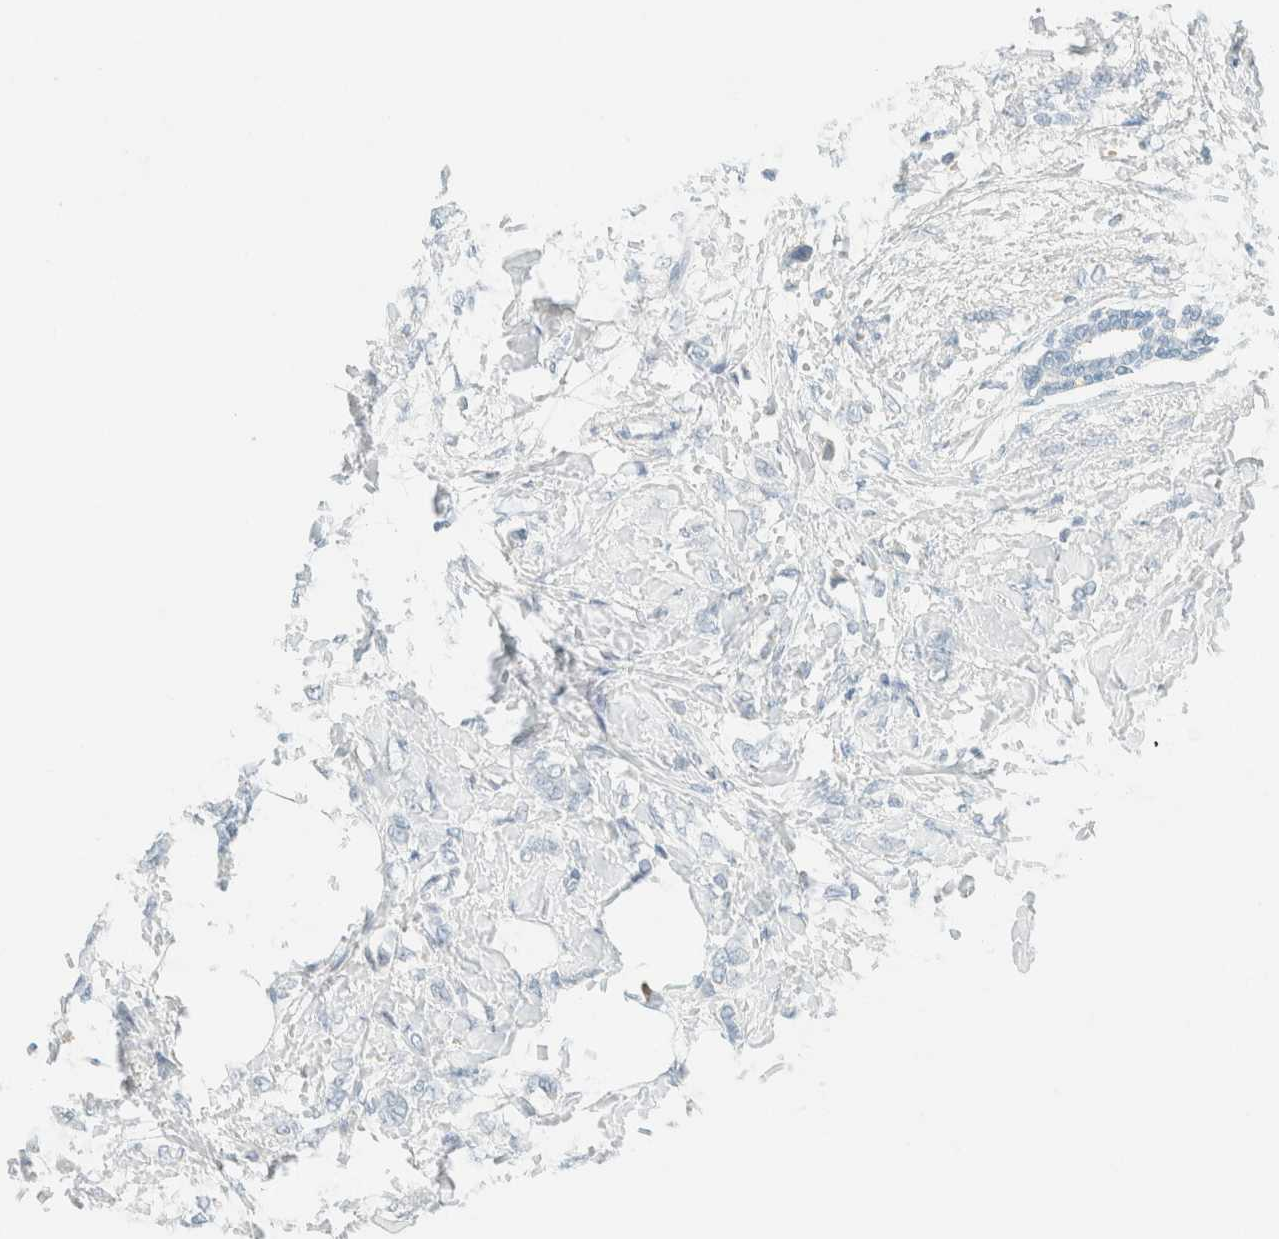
{"staining": {"intensity": "negative", "quantity": "none", "location": "none"}, "tissue": "breast cancer", "cell_type": "Tumor cells", "image_type": "cancer", "snomed": [{"axis": "morphology", "description": "Lobular carcinoma, in situ"}, {"axis": "morphology", "description": "Lobular carcinoma"}, {"axis": "topography", "description": "Breast"}], "caption": "Breast cancer was stained to show a protein in brown. There is no significant positivity in tumor cells. The staining is performed using DAB (3,3'-diaminobenzidine) brown chromogen with nuclei counter-stained in using hematoxylin.", "gene": "GPA33", "patient": {"sex": "female", "age": 41}}